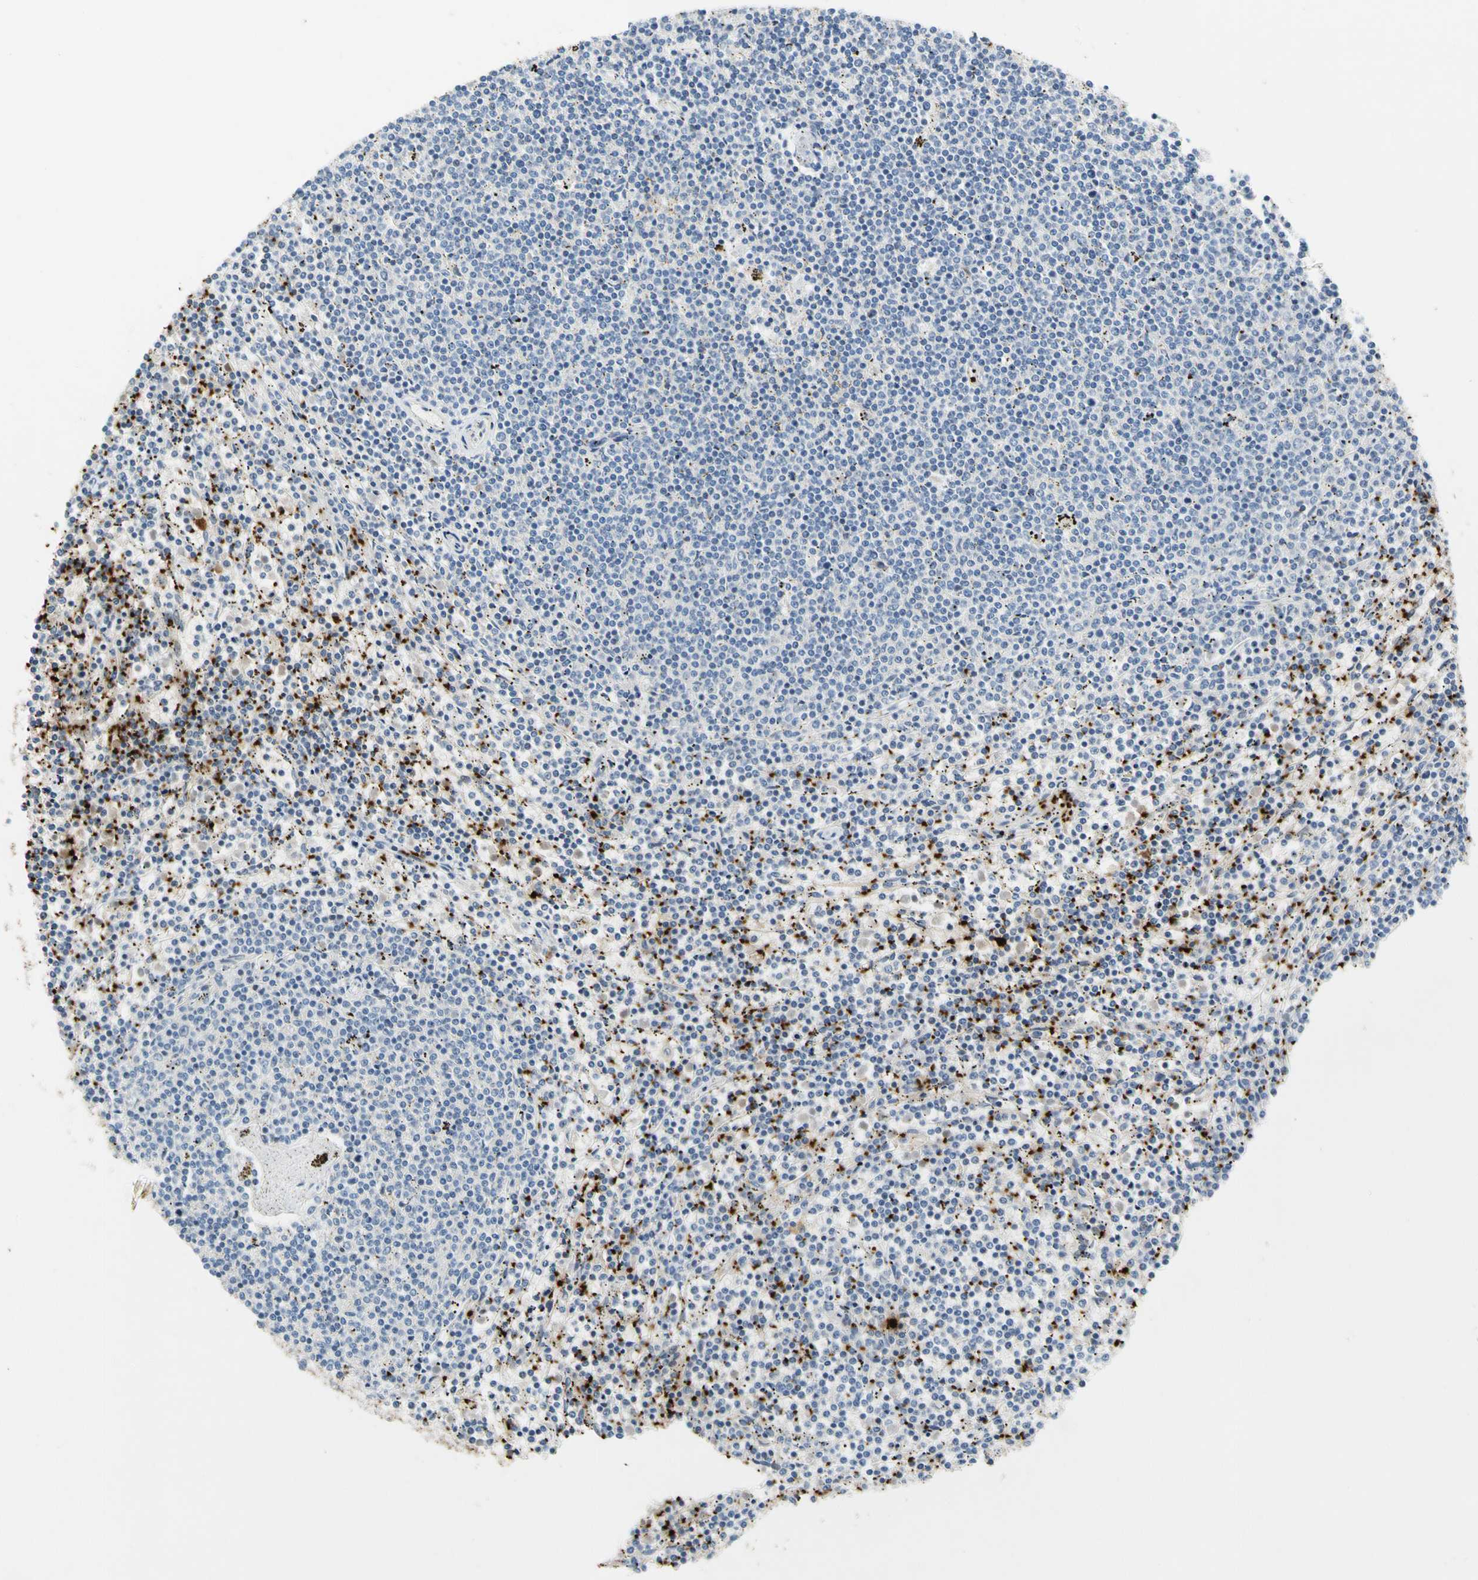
{"staining": {"intensity": "negative", "quantity": "none", "location": "none"}, "tissue": "lymphoma", "cell_type": "Tumor cells", "image_type": "cancer", "snomed": [{"axis": "morphology", "description": "Malignant lymphoma, non-Hodgkin's type, Low grade"}, {"axis": "topography", "description": "Spleen"}], "caption": "Immunohistochemical staining of lymphoma exhibits no significant positivity in tumor cells.", "gene": "PPBP", "patient": {"sex": "female", "age": 50}}